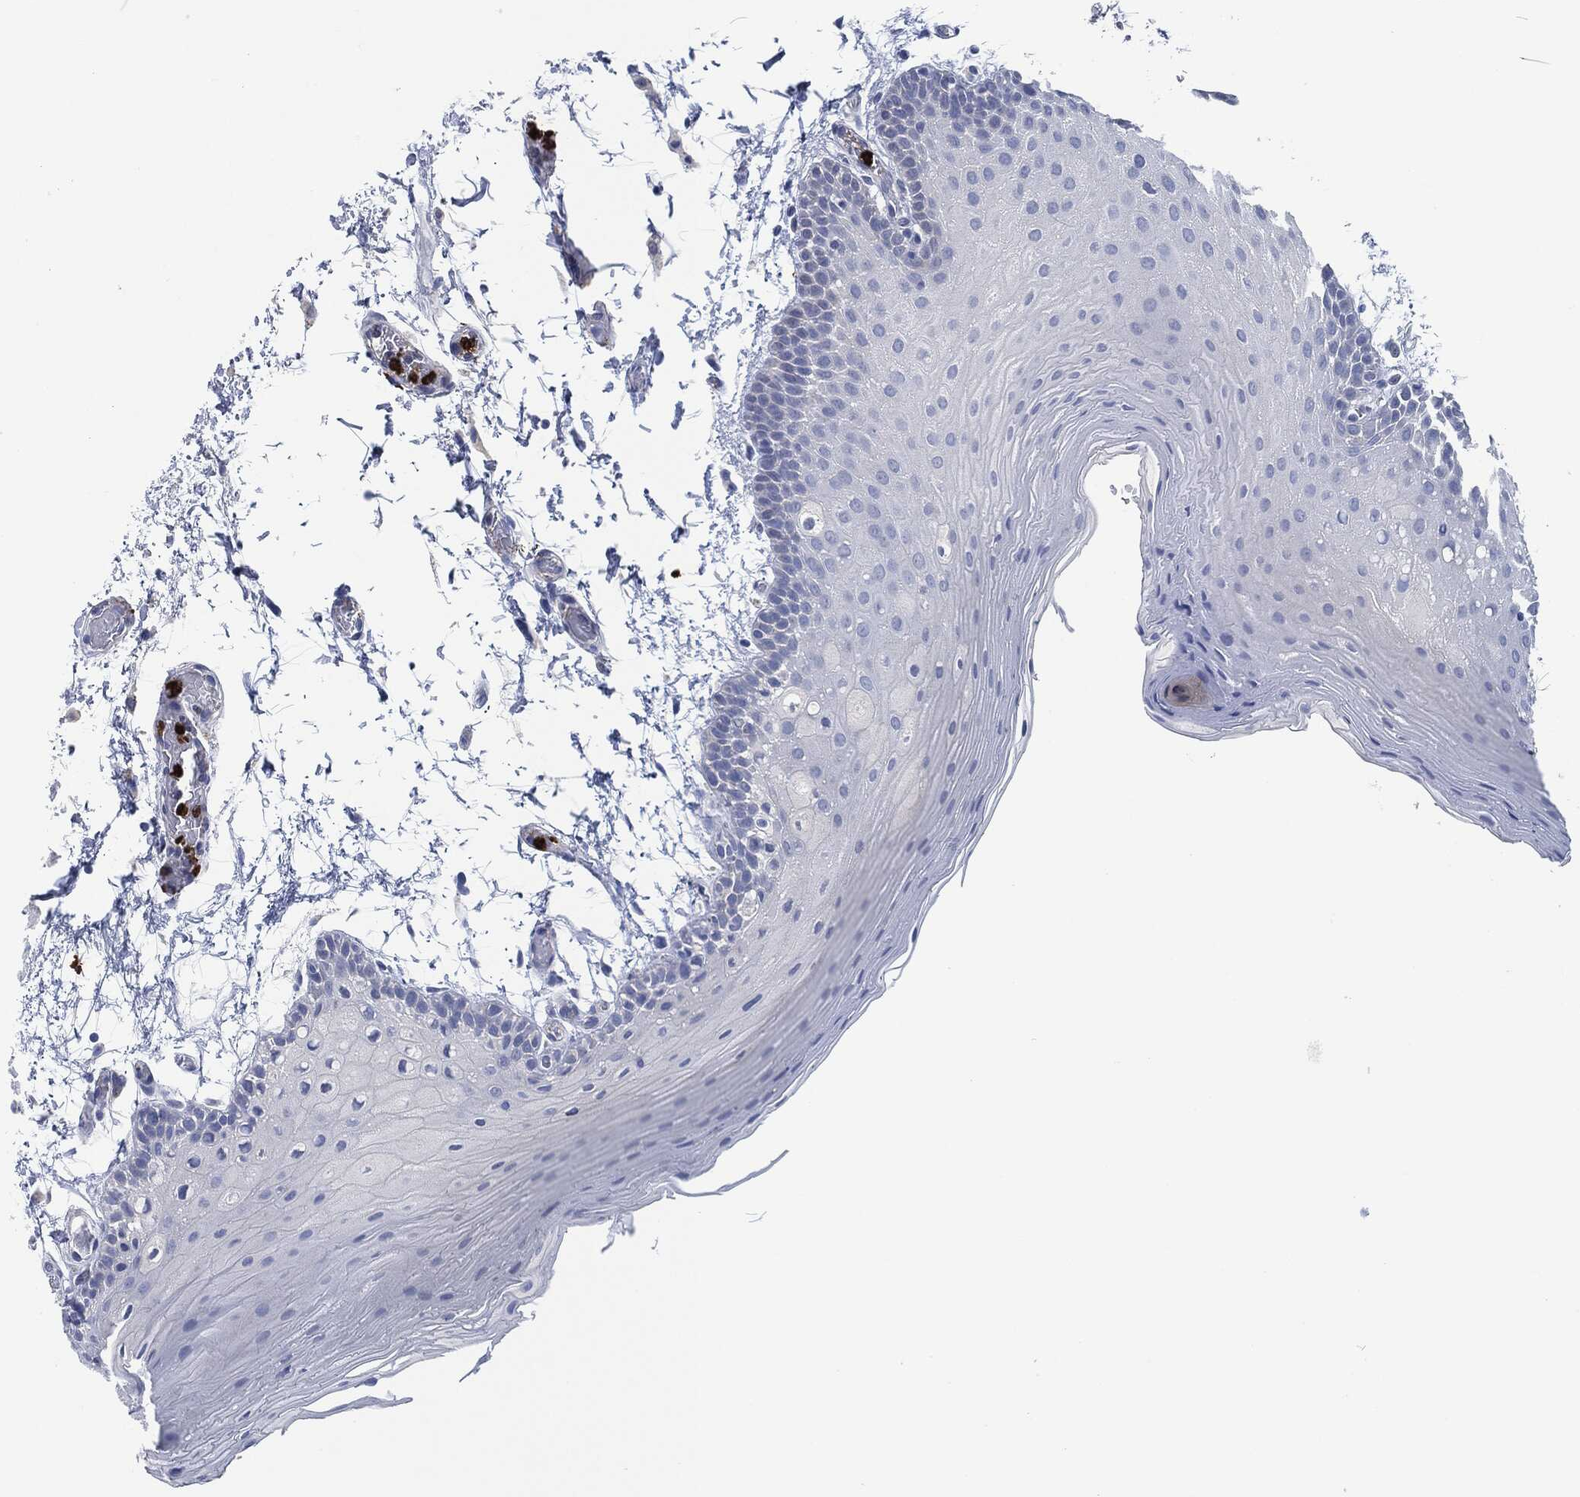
{"staining": {"intensity": "negative", "quantity": "none", "location": "none"}, "tissue": "oral mucosa", "cell_type": "Squamous epithelial cells", "image_type": "normal", "snomed": [{"axis": "morphology", "description": "Normal tissue, NOS"}, {"axis": "topography", "description": "Oral tissue"}], "caption": "A high-resolution micrograph shows immunohistochemistry (IHC) staining of benign oral mucosa, which exhibits no significant positivity in squamous epithelial cells.", "gene": "MPO", "patient": {"sex": "male", "age": 62}}